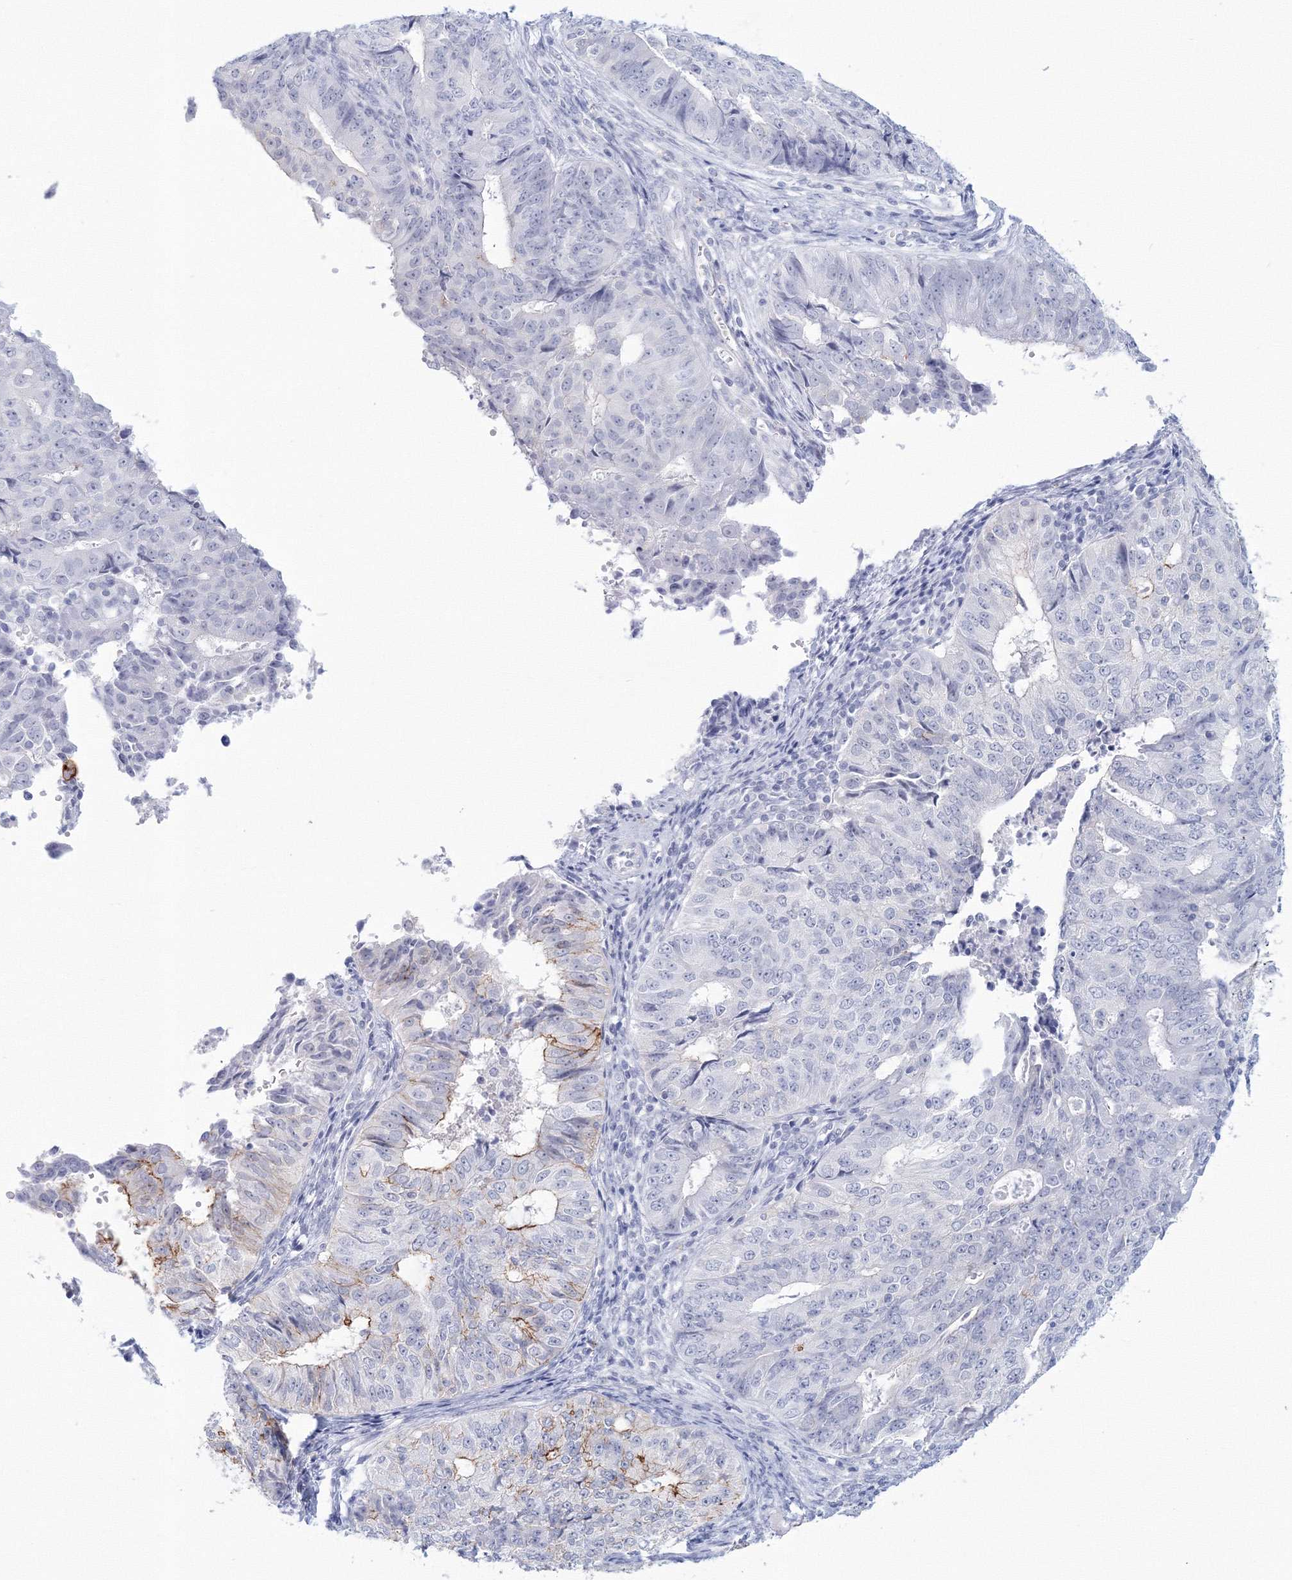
{"staining": {"intensity": "moderate", "quantity": "<25%", "location": "cytoplasmic/membranous"}, "tissue": "endometrial cancer", "cell_type": "Tumor cells", "image_type": "cancer", "snomed": [{"axis": "morphology", "description": "Adenocarcinoma, NOS"}, {"axis": "topography", "description": "Endometrium"}], "caption": "A high-resolution histopathology image shows immunohistochemistry staining of endometrial cancer, which exhibits moderate cytoplasmic/membranous positivity in approximately <25% of tumor cells.", "gene": "VSIG1", "patient": {"sex": "female", "age": 32}}